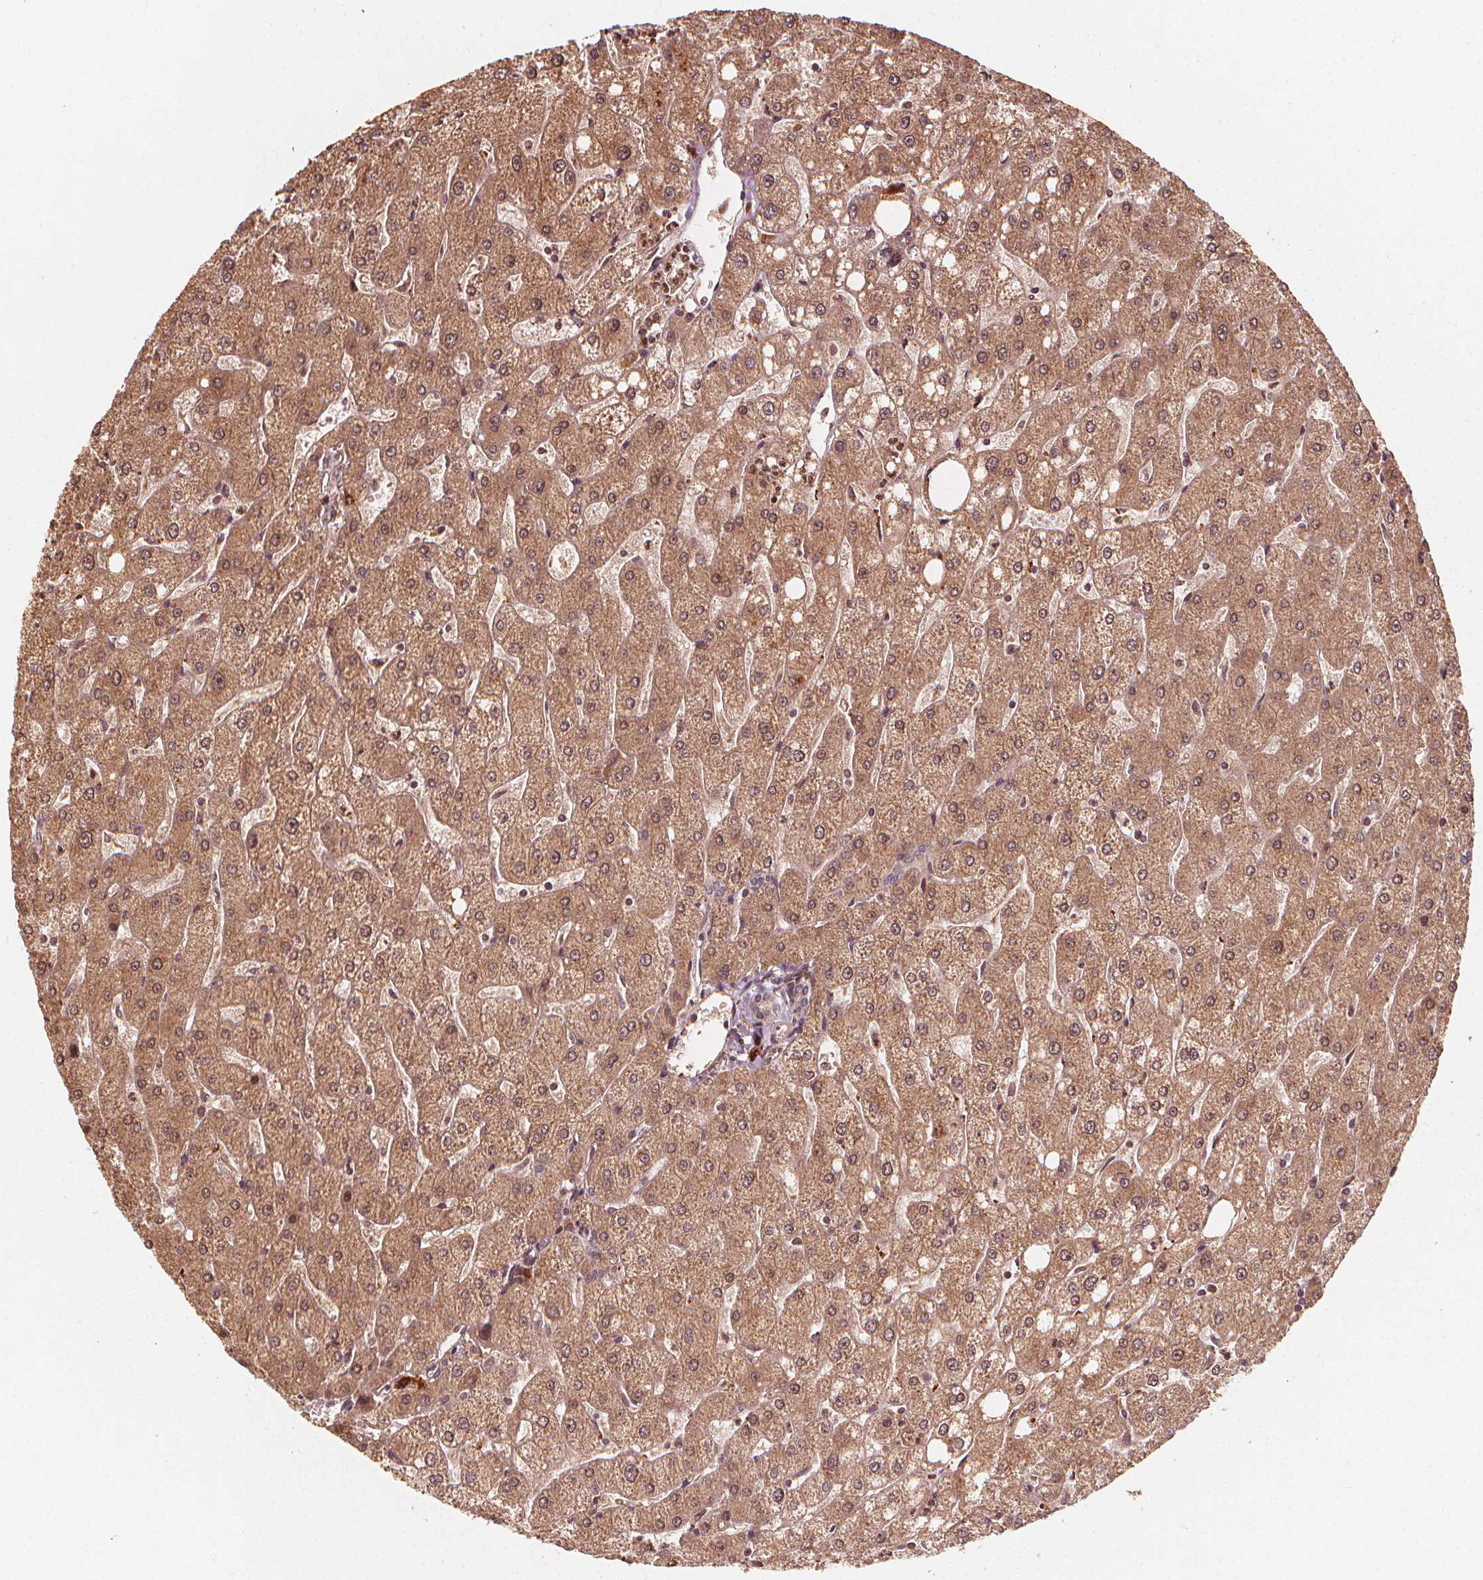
{"staining": {"intensity": "weak", "quantity": ">75%", "location": "cytoplasmic/membranous"}, "tissue": "liver", "cell_type": "Cholangiocytes", "image_type": "normal", "snomed": [{"axis": "morphology", "description": "Normal tissue, NOS"}, {"axis": "topography", "description": "Liver"}], "caption": "Immunohistochemistry (DAB (3,3'-diaminobenzidine)) staining of normal liver demonstrates weak cytoplasmic/membranous protein staining in approximately >75% of cholangiocytes. Nuclei are stained in blue.", "gene": "NPC1", "patient": {"sex": "male", "age": 67}}